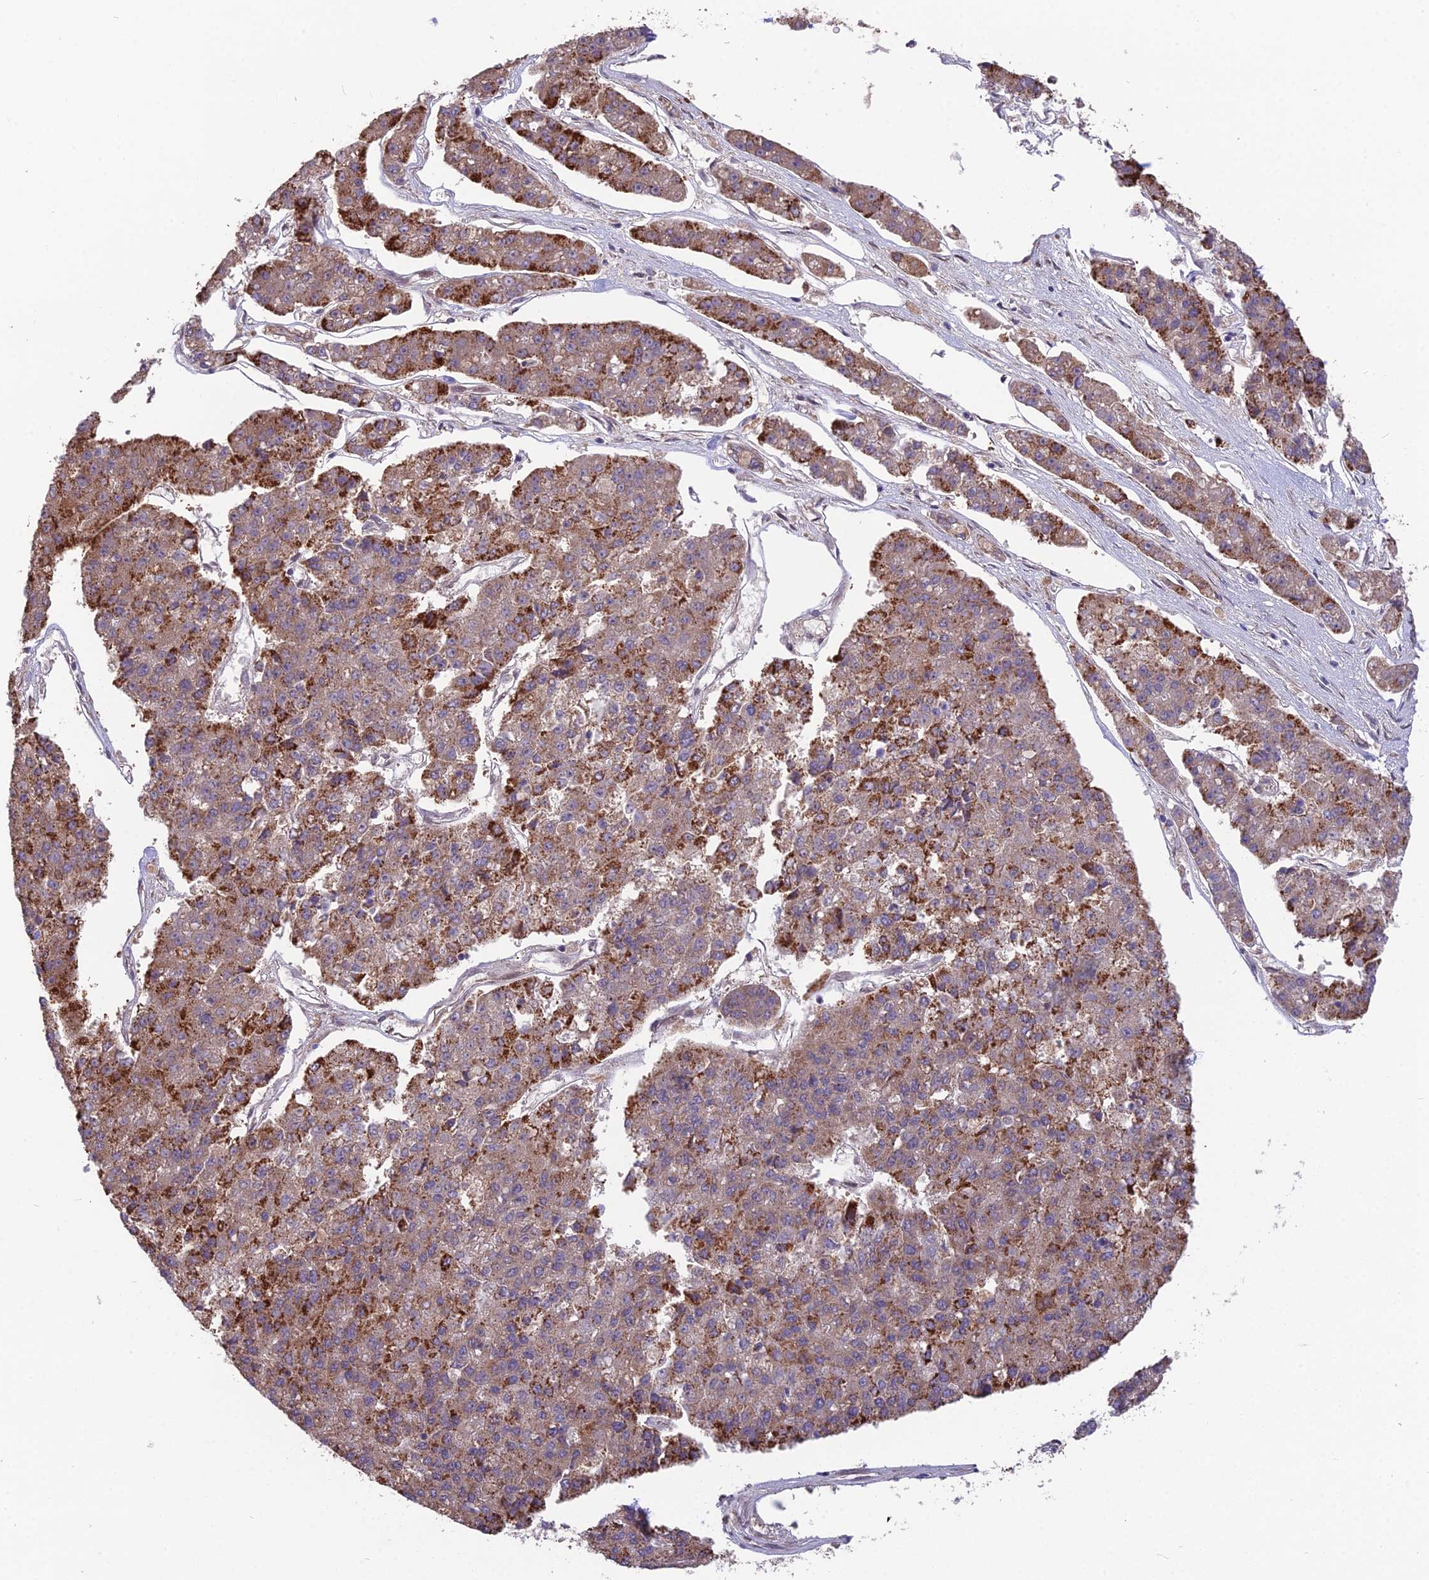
{"staining": {"intensity": "strong", "quantity": "25%-75%", "location": "cytoplasmic/membranous"}, "tissue": "pancreatic cancer", "cell_type": "Tumor cells", "image_type": "cancer", "snomed": [{"axis": "morphology", "description": "Adenocarcinoma, NOS"}, {"axis": "topography", "description": "Pancreas"}], "caption": "Immunohistochemical staining of human pancreatic cancer reveals high levels of strong cytoplasmic/membranous protein expression in approximately 25%-75% of tumor cells.", "gene": "CYP2R1", "patient": {"sex": "male", "age": 50}}